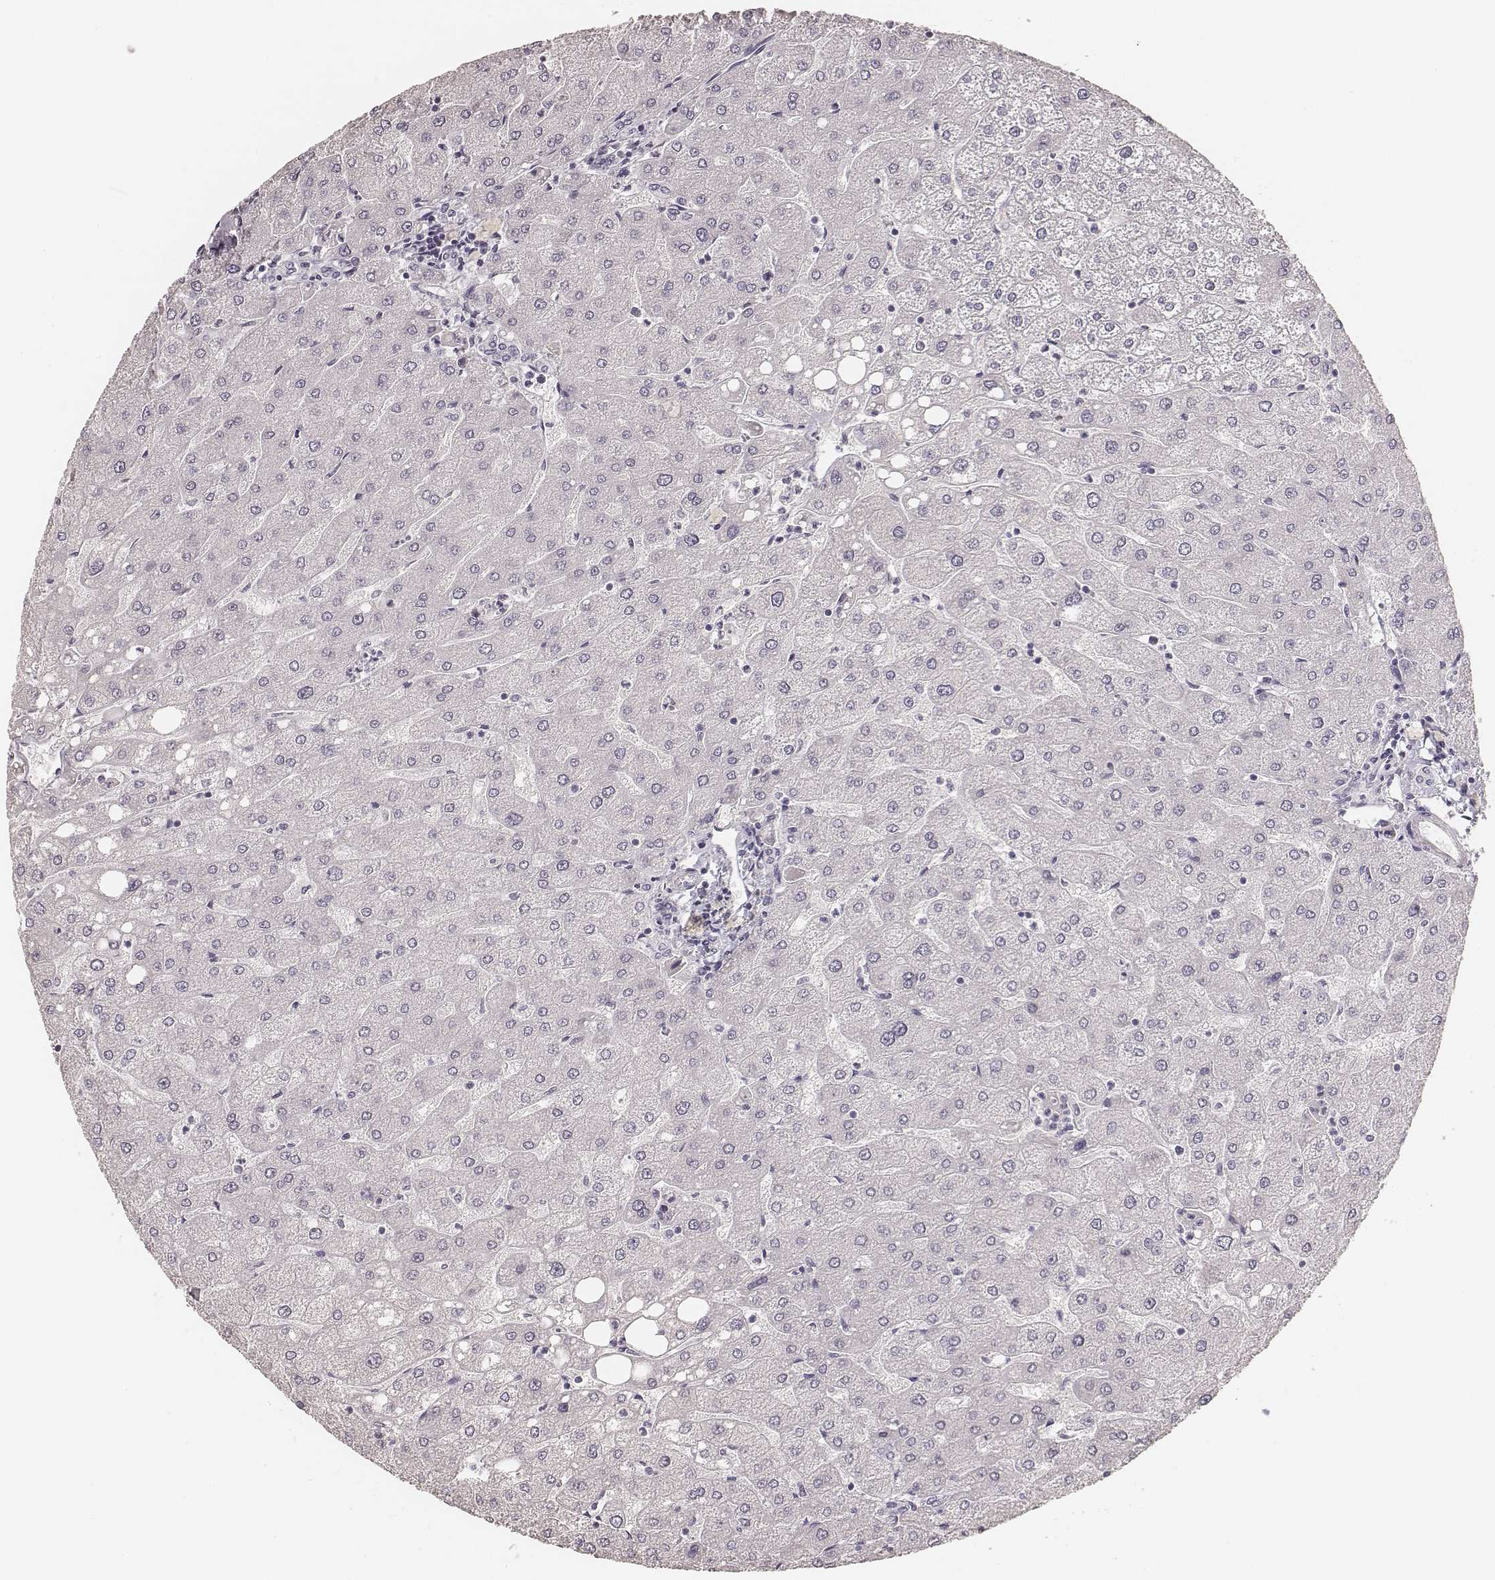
{"staining": {"intensity": "negative", "quantity": "none", "location": "none"}, "tissue": "liver", "cell_type": "Cholangiocytes", "image_type": "normal", "snomed": [{"axis": "morphology", "description": "Normal tissue, NOS"}, {"axis": "topography", "description": "Liver"}], "caption": "IHC of benign human liver exhibits no positivity in cholangiocytes. (Immunohistochemistry, brightfield microscopy, high magnification).", "gene": "HNF4G", "patient": {"sex": "male", "age": 67}}